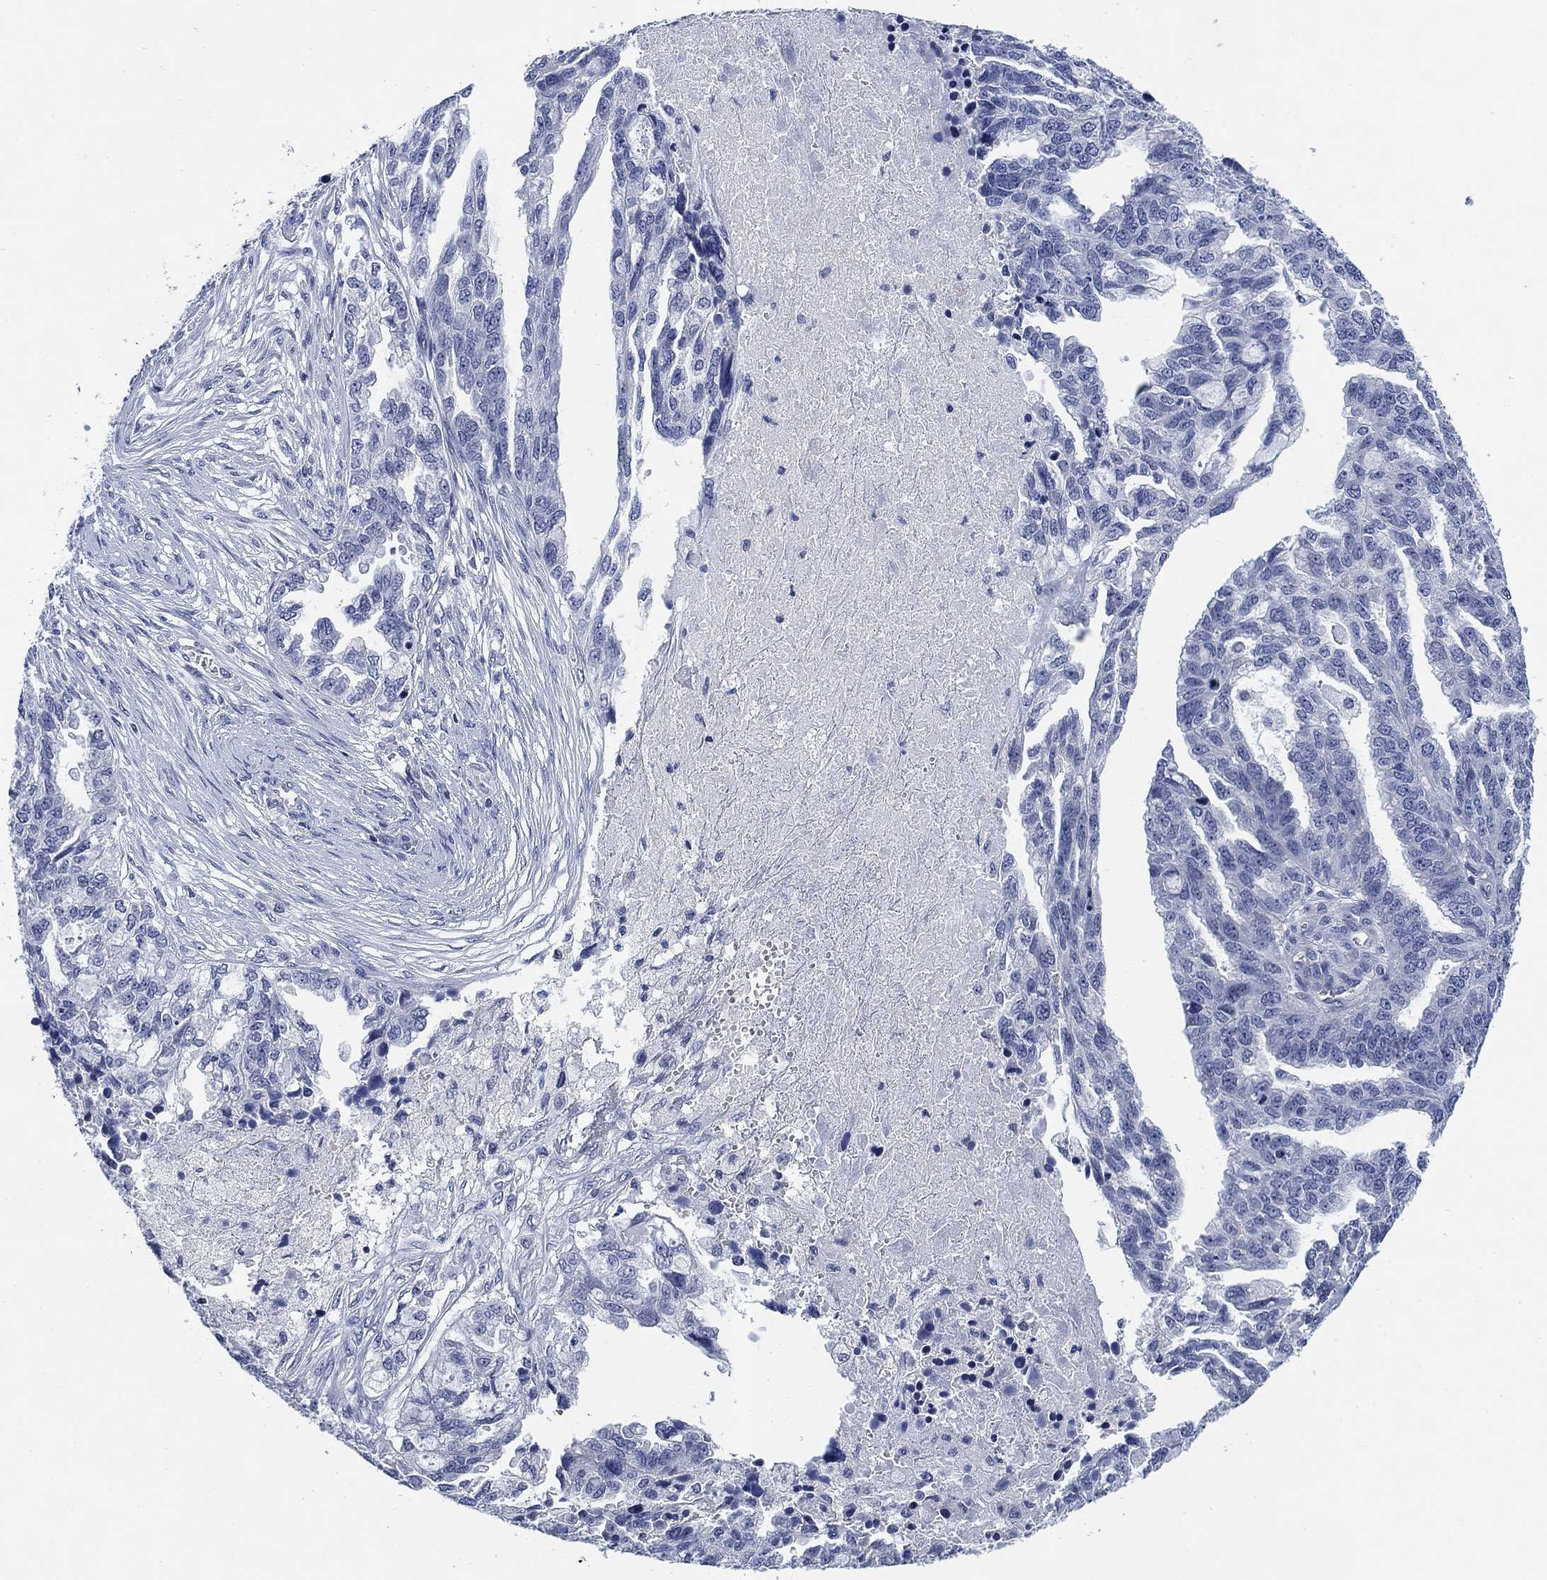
{"staining": {"intensity": "negative", "quantity": "none", "location": "none"}, "tissue": "ovarian cancer", "cell_type": "Tumor cells", "image_type": "cancer", "snomed": [{"axis": "morphology", "description": "Cystadenocarcinoma, serous, NOS"}, {"axis": "topography", "description": "Ovary"}], "caption": "Immunohistochemistry (IHC) of serous cystadenocarcinoma (ovarian) shows no positivity in tumor cells. The staining is performed using DAB (3,3'-diaminobenzidine) brown chromogen with nuclei counter-stained in using hematoxylin.", "gene": "DAZL", "patient": {"sex": "female", "age": 51}}